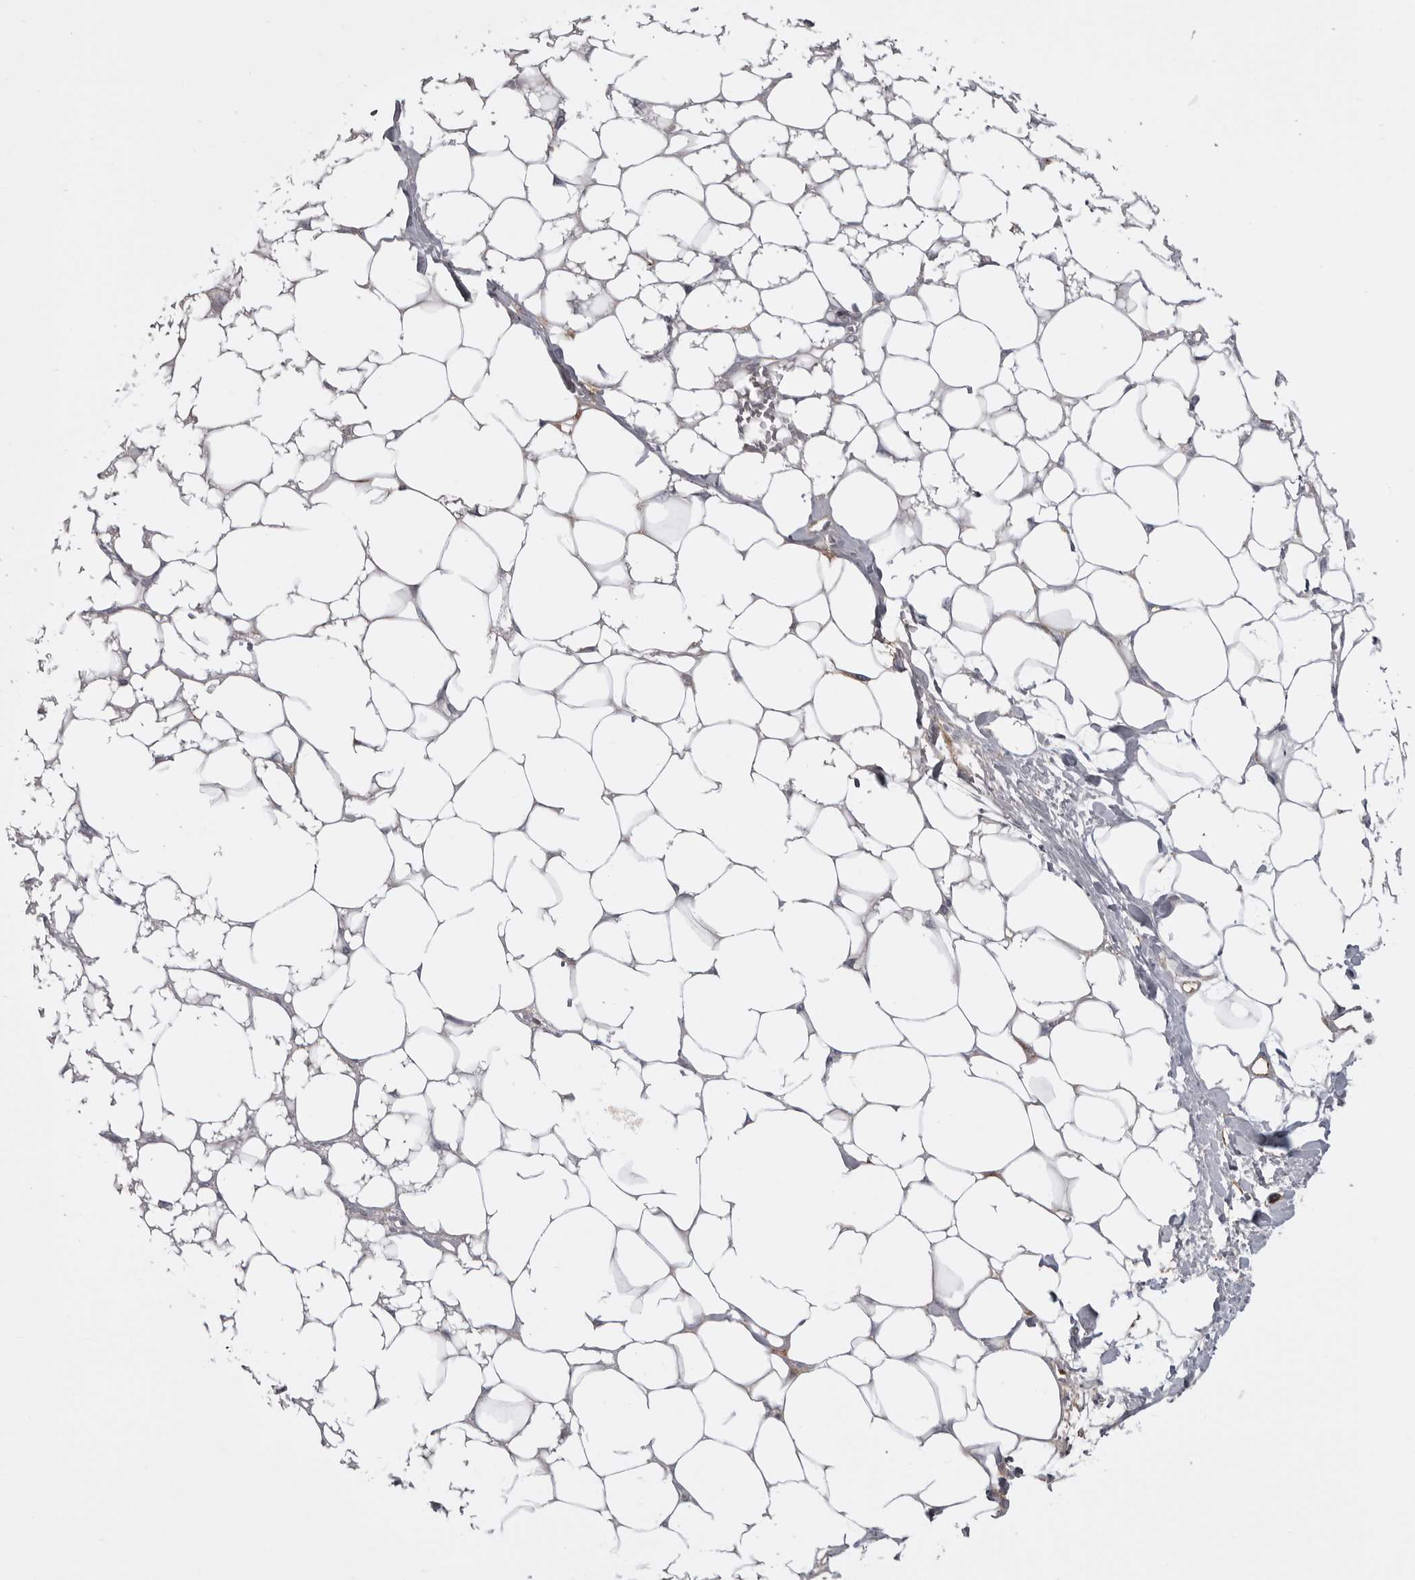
{"staining": {"intensity": "moderate", "quantity": "25%-75%", "location": "cytoplasmic/membranous"}, "tissue": "adrenal gland", "cell_type": "Glandular cells", "image_type": "normal", "snomed": [{"axis": "morphology", "description": "Normal tissue, NOS"}, {"axis": "topography", "description": "Adrenal gland"}], "caption": "This is a histology image of immunohistochemistry staining of unremarkable adrenal gland, which shows moderate staining in the cytoplasmic/membranous of glandular cells.", "gene": "SERPING1", "patient": {"sex": "male", "age": 56}}